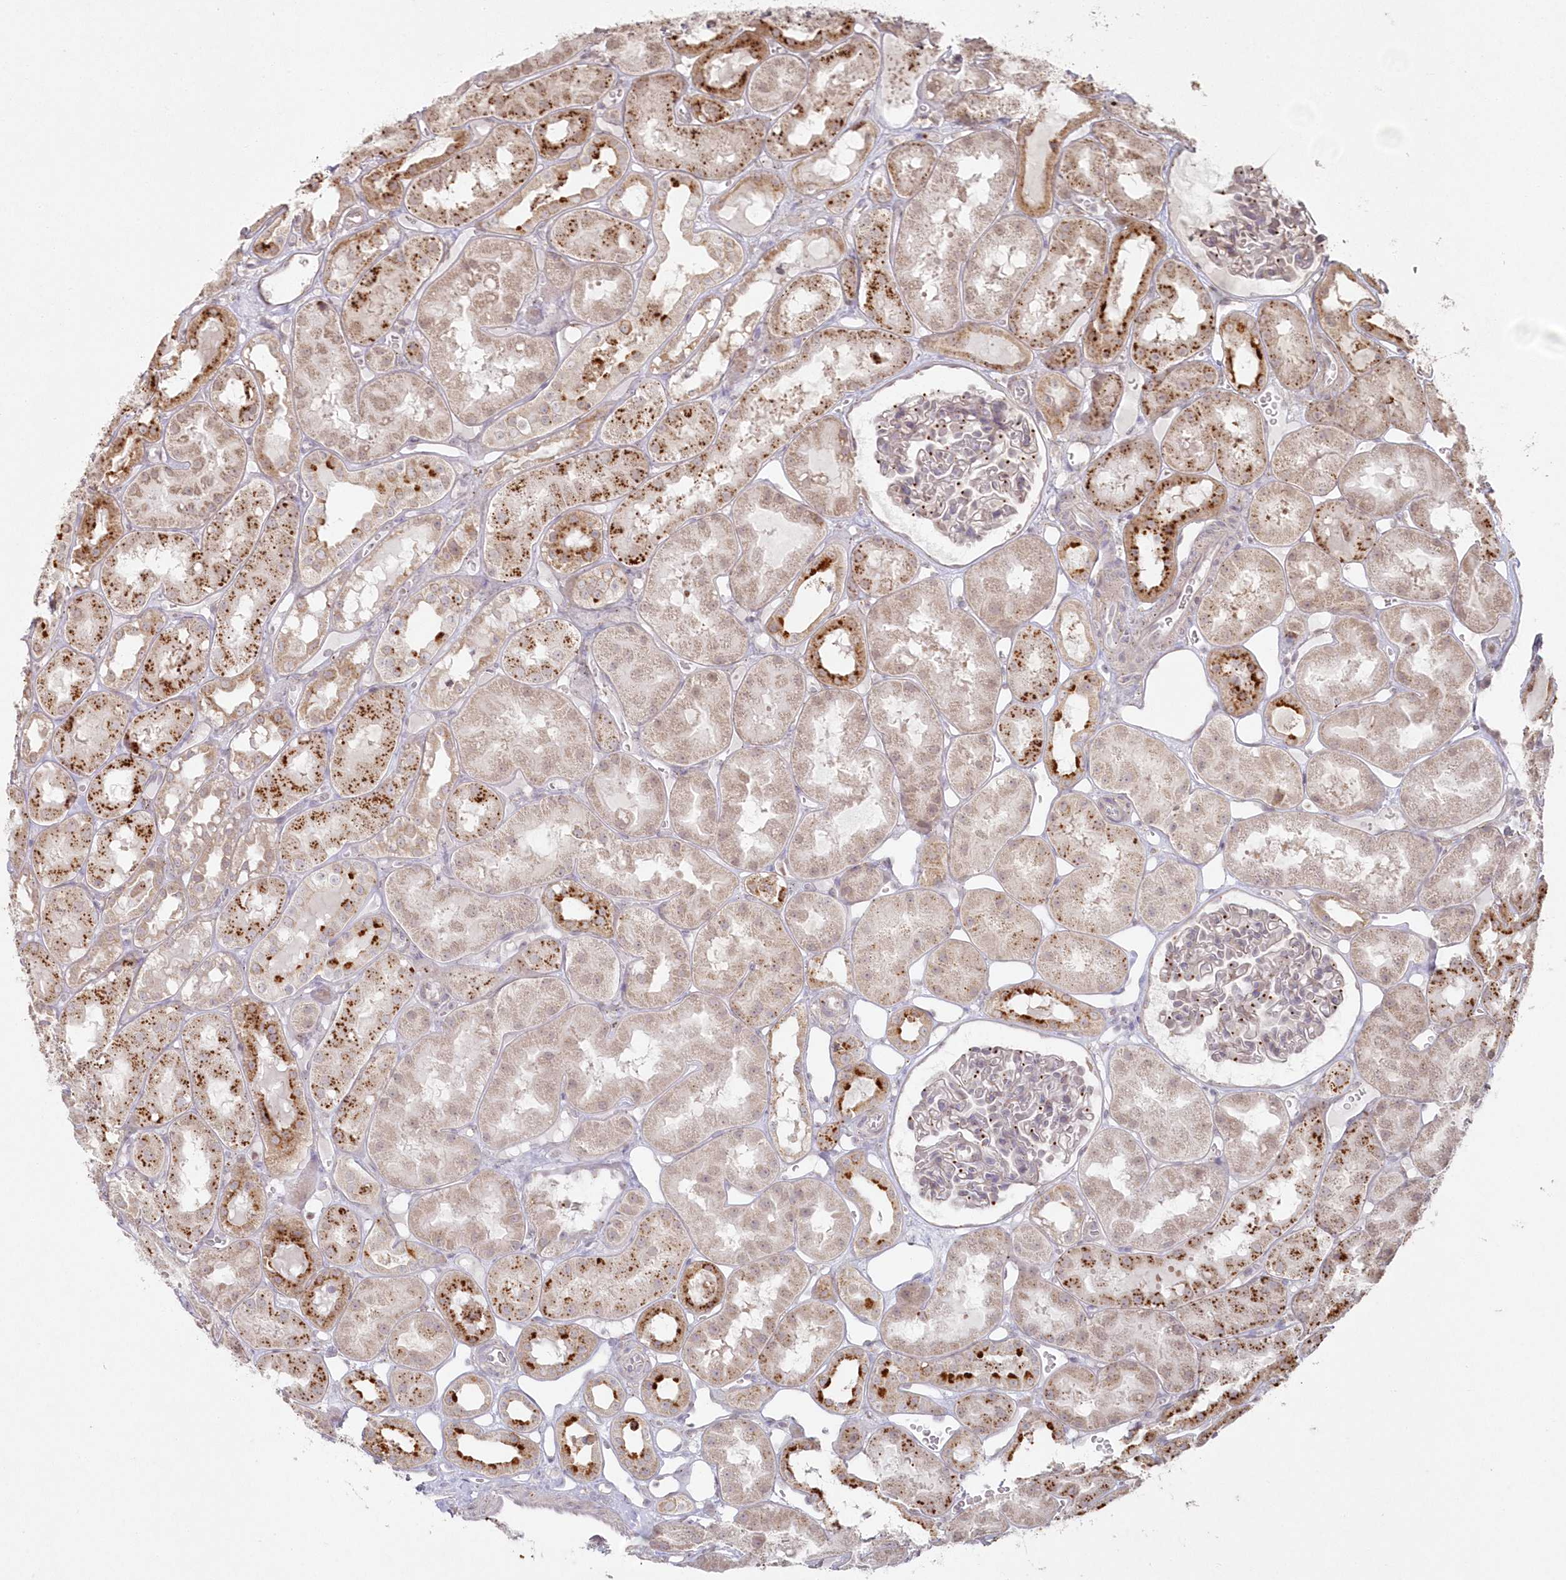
{"staining": {"intensity": "moderate", "quantity": "<25%", "location": "cytoplasmic/membranous"}, "tissue": "kidney", "cell_type": "Cells in glomeruli", "image_type": "normal", "snomed": [{"axis": "morphology", "description": "Normal tissue, NOS"}, {"axis": "topography", "description": "Kidney"}], "caption": "Immunohistochemical staining of unremarkable human kidney exhibits <25% levels of moderate cytoplasmic/membranous protein expression in about <25% of cells in glomeruli. (Brightfield microscopy of DAB IHC at high magnification).", "gene": "ARSB", "patient": {"sex": "male", "age": 16}}